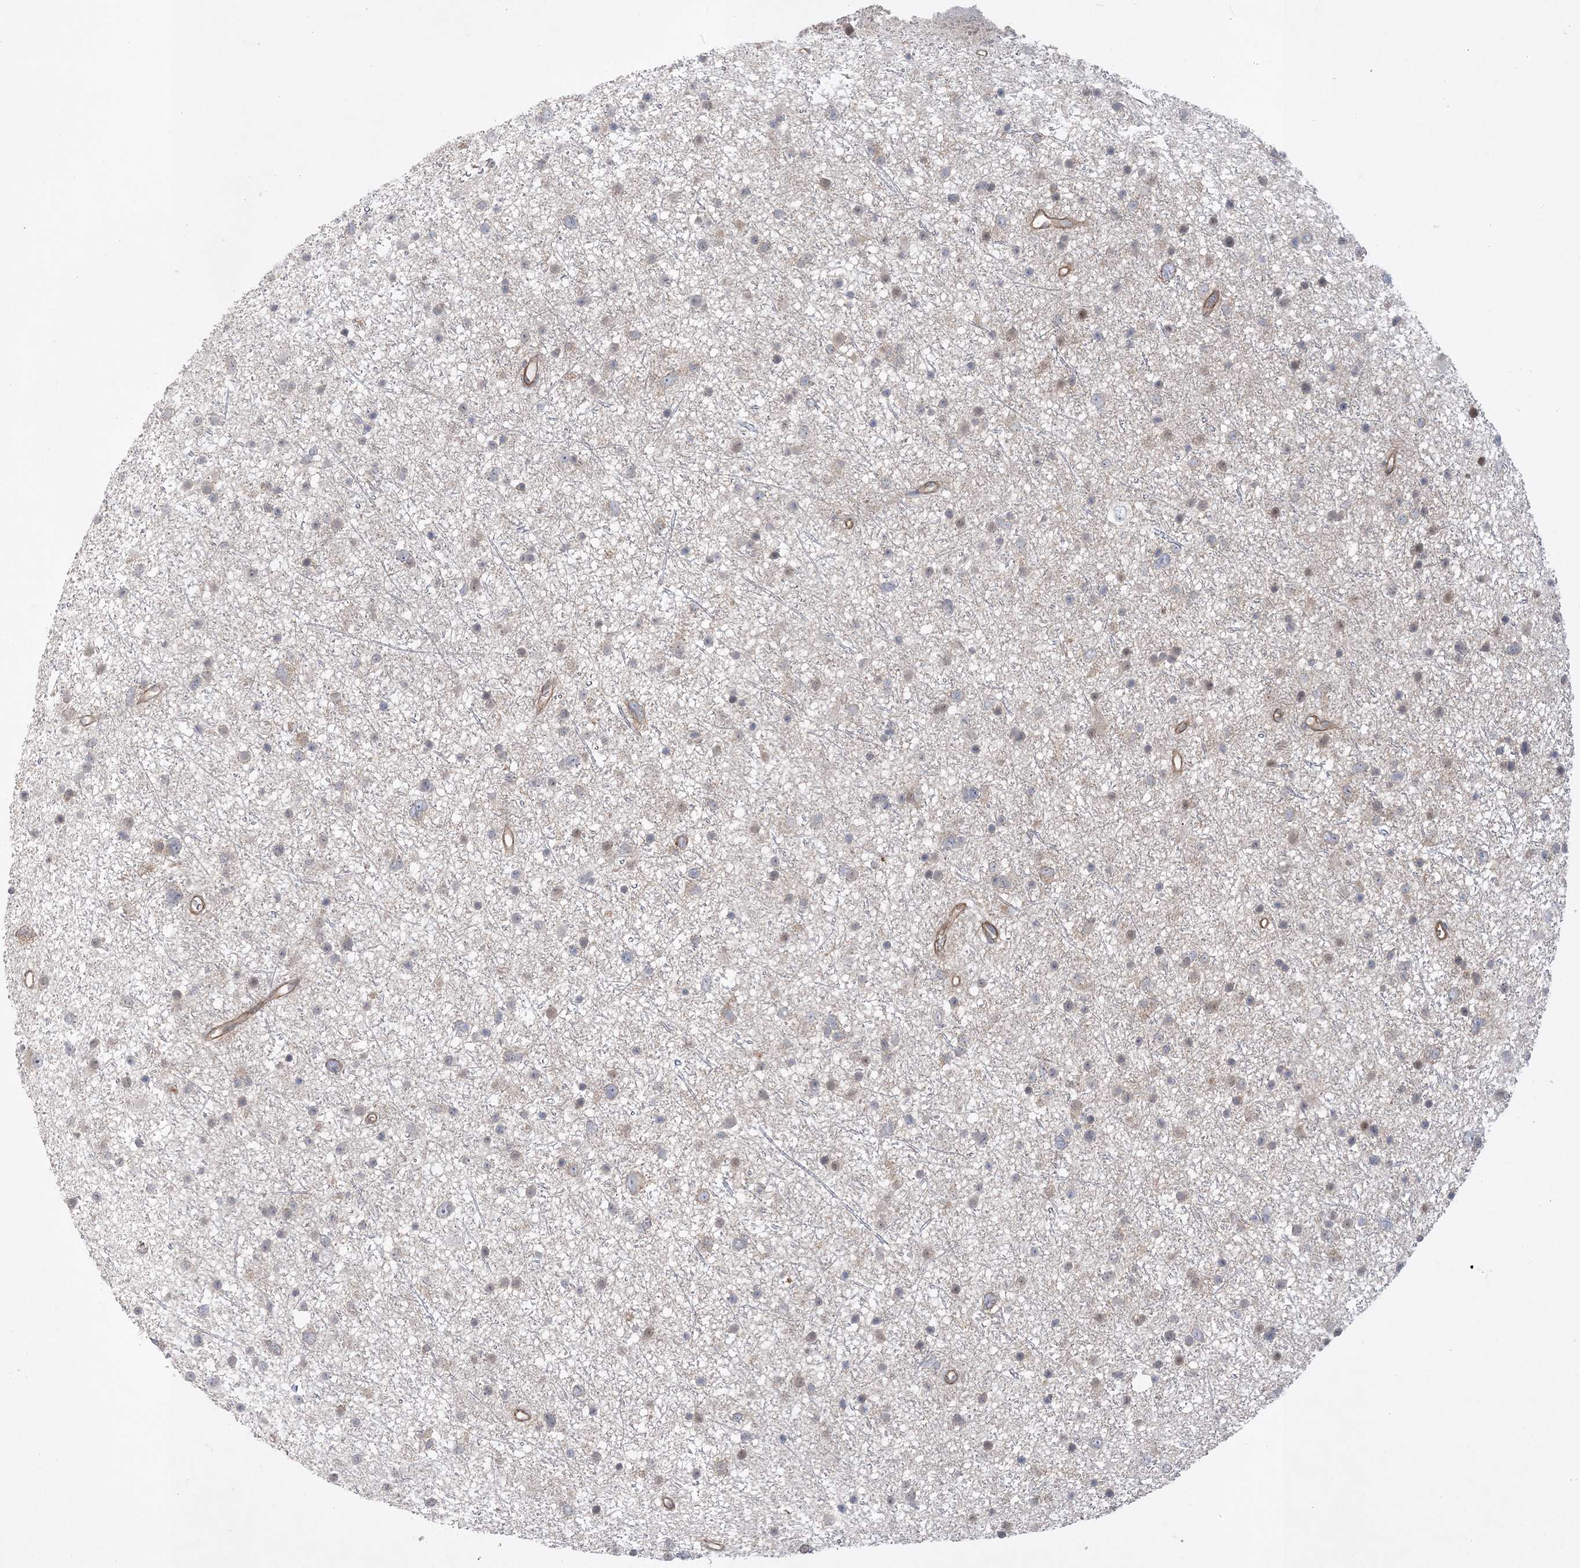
{"staining": {"intensity": "negative", "quantity": "none", "location": "none"}, "tissue": "glioma", "cell_type": "Tumor cells", "image_type": "cancer", "snomed": [{"axis": "morphology", "description": "Glioma, malignant, Low grade"}, {"axis": "topography", "description": "Cerebral cortex"}], "caption": "Histopathology image shows no significant protein staining in tumor cells of glioma.", "gene": "RAI14", "patient": {"sex": "female", "age": 39}}